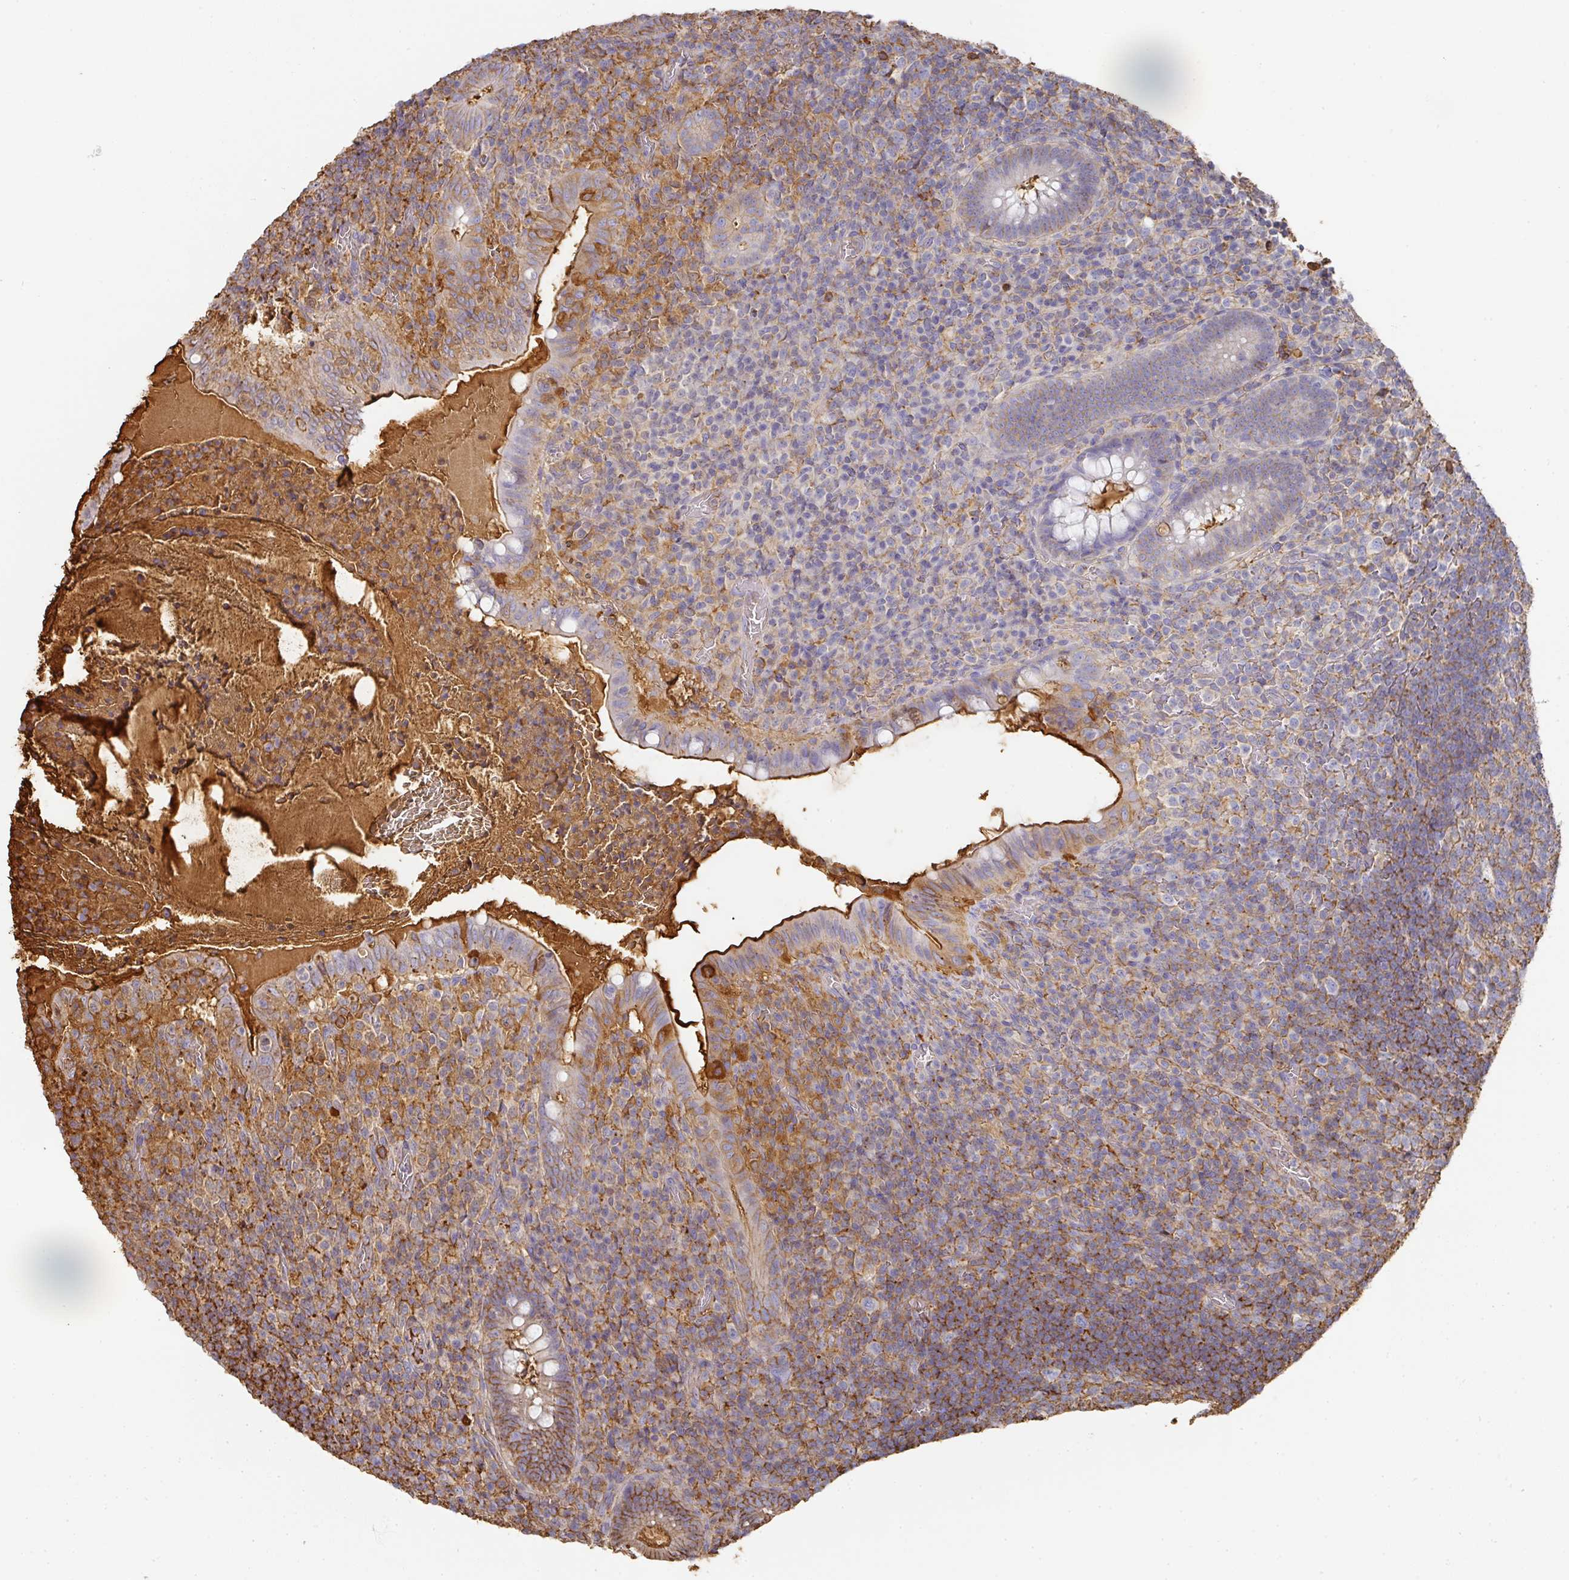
{"staining": {"intensity": "strong", "quantity": "<25%", "location": "cytoplasmic/membranous"}, "tissue": "appendix", "cell_type": "Glandular cells", "image_type": "normal", "snomed": [{"axis": "morphology", "description": "Normal tissue, NOS"}, {"axis": "topography", "description": "Appendix"}], "caption": "Immunohistochemistry (IHC) of unremarkable appendix displays medium levels of strong cytoplasmic/membranous staining in approximately <25% of glandular cells. (DAB (3,3'-diaminobenzidine) IHC with brightfield microscopy, high magnification).", "gene": "ALB", "patient": {"sex": "female", "age": 43}}